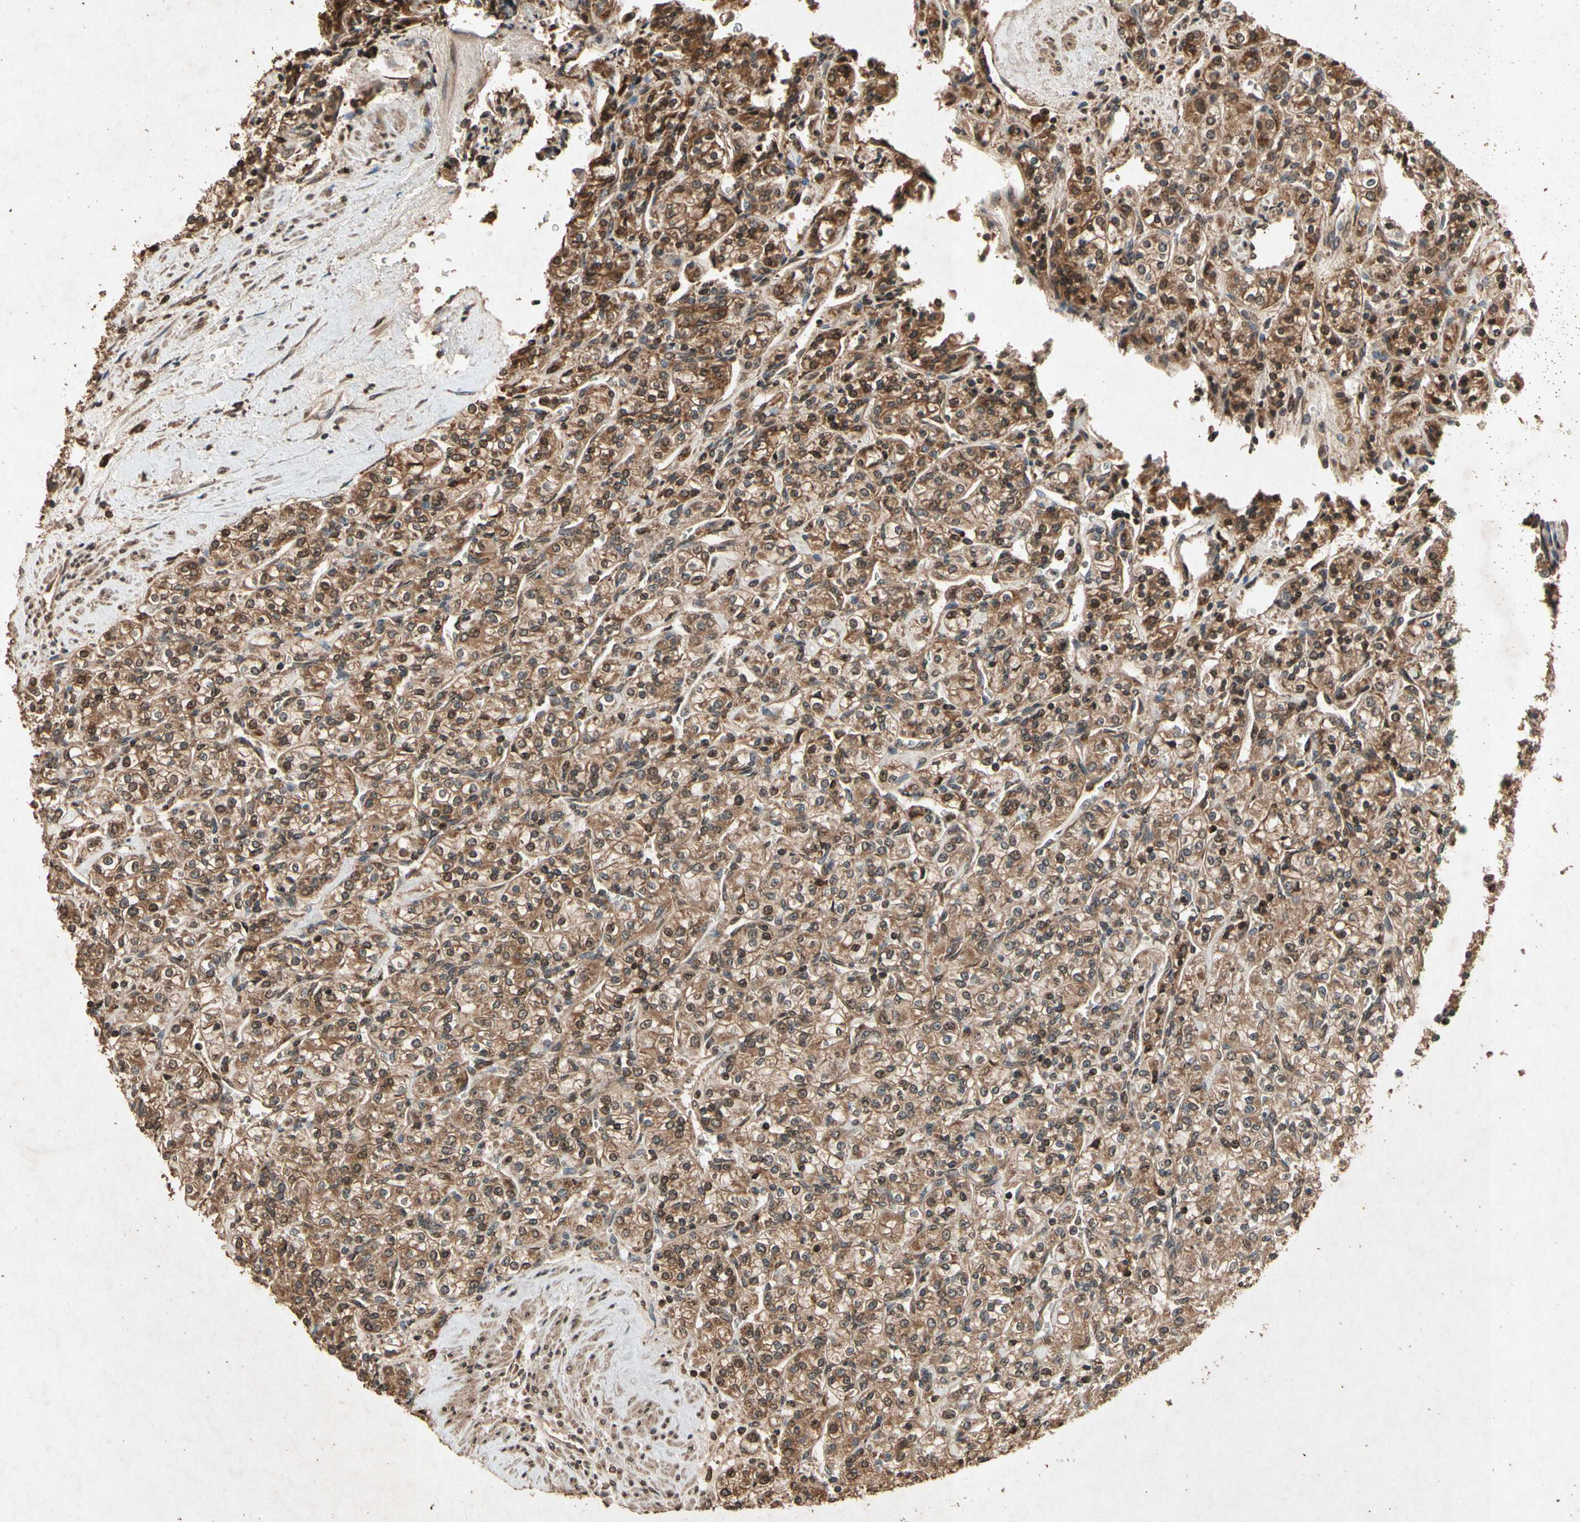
{"staining": {"intensity": "moderate", "quantity": ">75%", "location": "cytoplasmic/membranous"}, "tissue": "renal cancer", "cell_type": "Tumor cells", "image_type": "cancer", "snomed": [{"axis": "morphology", "description": "Adenocarcinoma, NOS"}, {"axis": "topography", "description": "Kidney"}], "caption": "Immunohistochemical staining of adenocarcinoma (renal) exhibits medium levels of moderate cytoplasmic/membranous expression in approximately >75% of tumor cells.", "gene": "TXN2", "patient": {"sex": "male", "age": 77}}